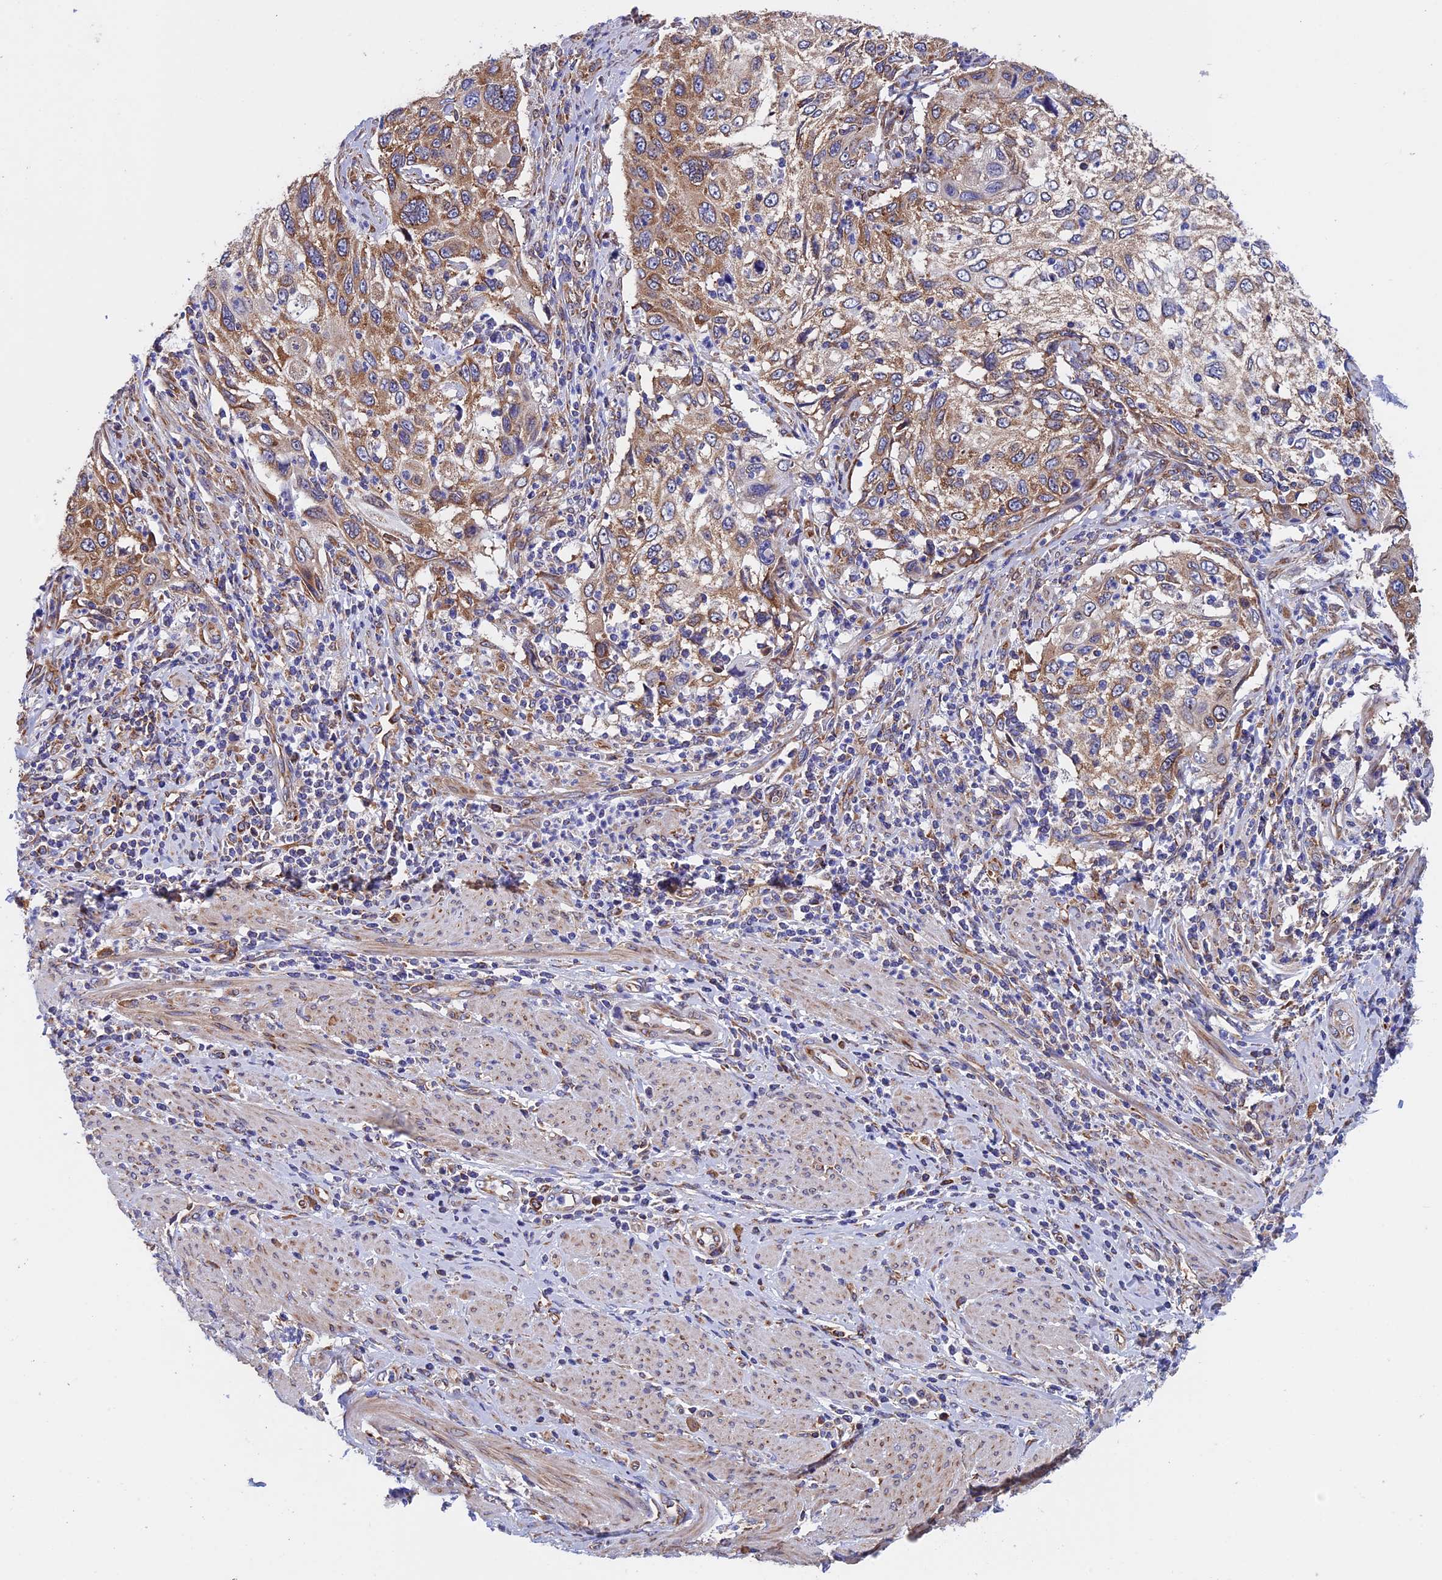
{"staining": {"intensity": "moderate", "quantity": ">75%", "location": "cytoplasmic/membranous"}, "tissue": "cervical cancer", "cell_type": "Tumor cells", "image_type": "cancer", "snomed": [{"axis": "morphology", "description": "Squamous cell carcinoma, NOS"}, {"axis": "topography", "description": "Cervix"}], "caption": "Cervical squamous cell carcinoma stained with a protein marker displays moderate staining in tumor cells.", "gene": "SLC9A5", "patient": {"sex": "female", "age": 70}}